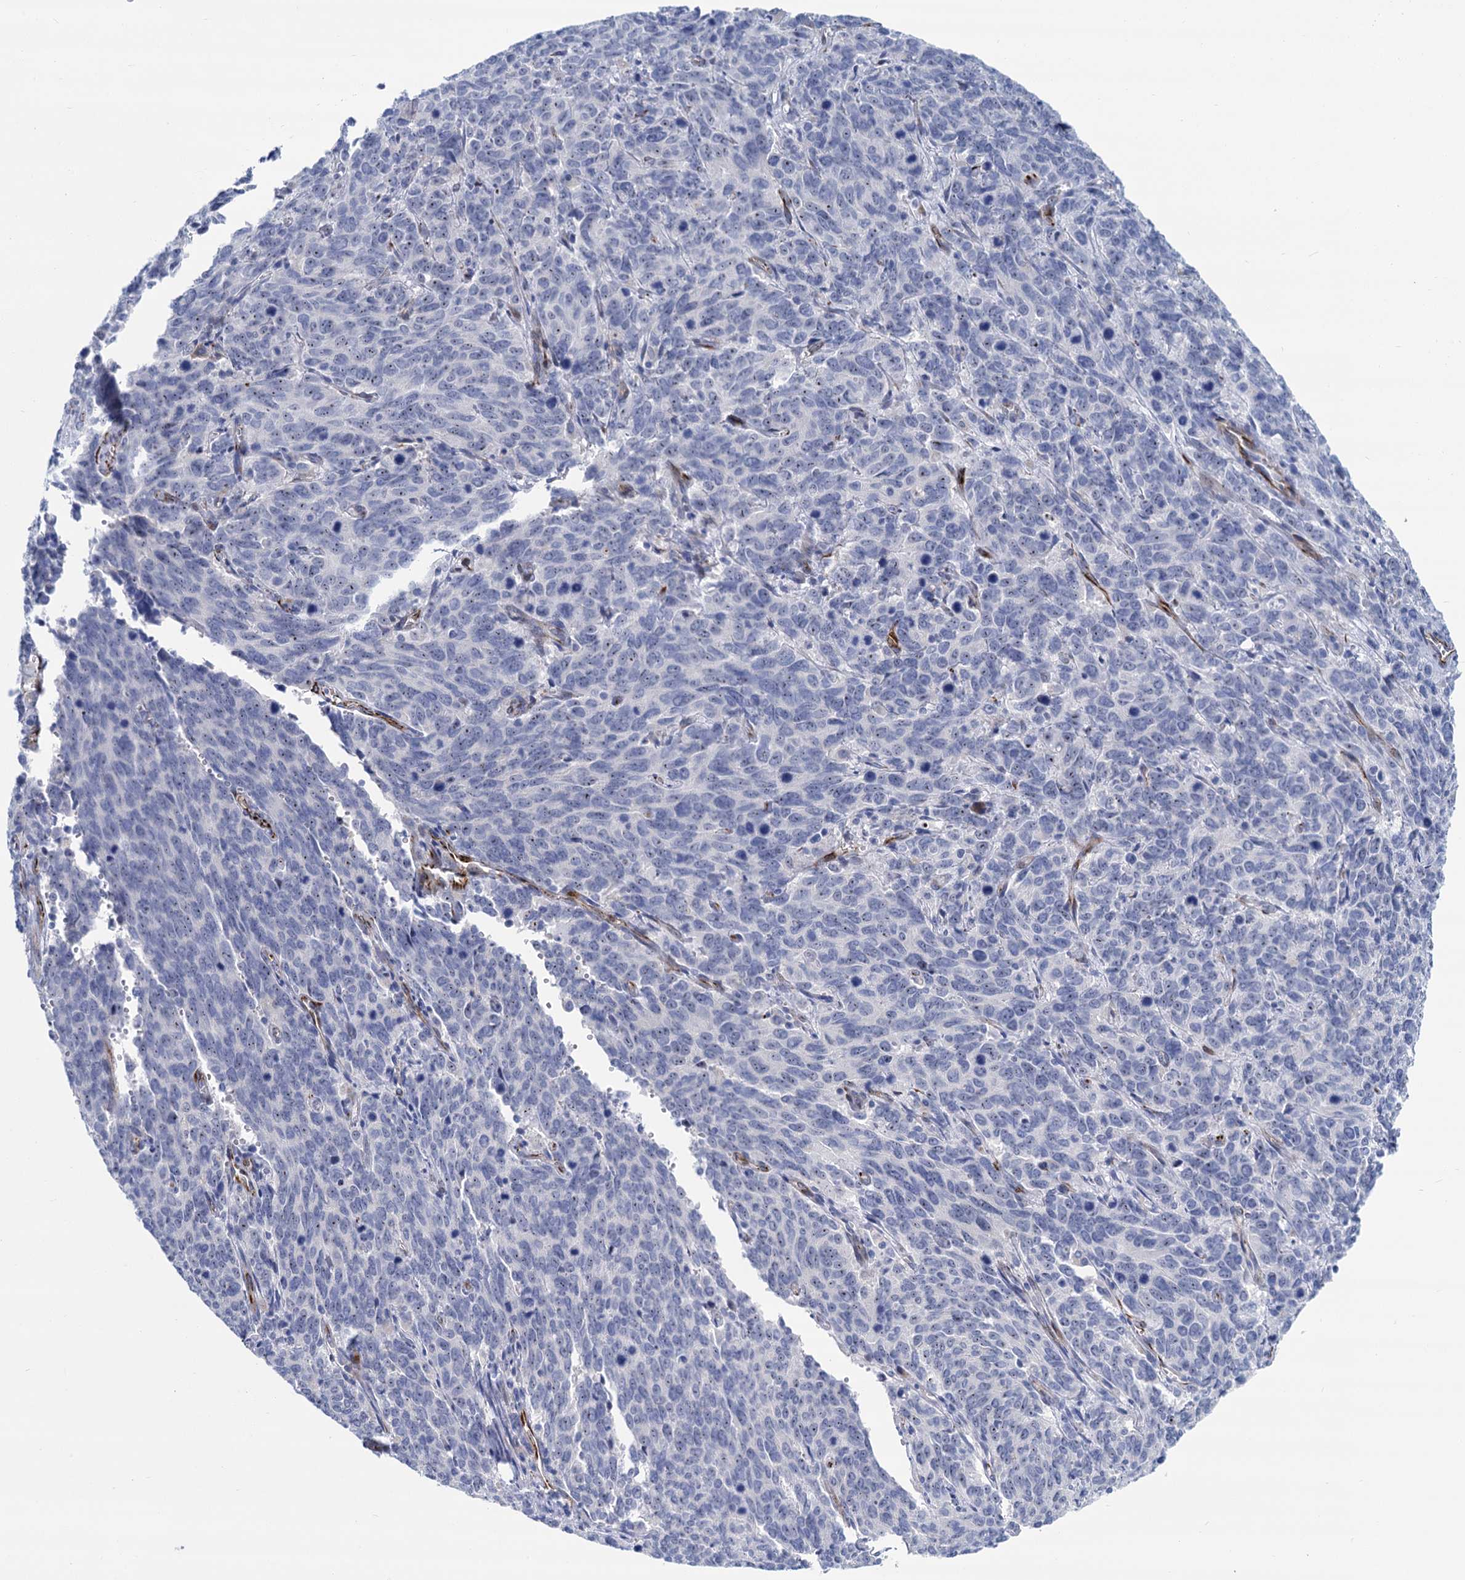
{"staining": {"intensity": "negative", "quantity": "none", "location": "none"}, "tissue": "cervical cancer", "cell_type": "Tumor cells", "image_type": "cancer", "snomed": [{"axis": "morphology", "description": "Squamous cell carcinoma, NOS"}, {"axis": "topography", "description": "Cervix"}], "caption": "Immunohistochemistry image of neoplastic tissue: human squamous cell carcinoma (cervical) stained with DAB (3,3'-diaminobenzidine) demonstrates no significant protein positivity in tumor cells.", "gene": "SH3TC2", "patient": {"sex": "female", "age": 60}}